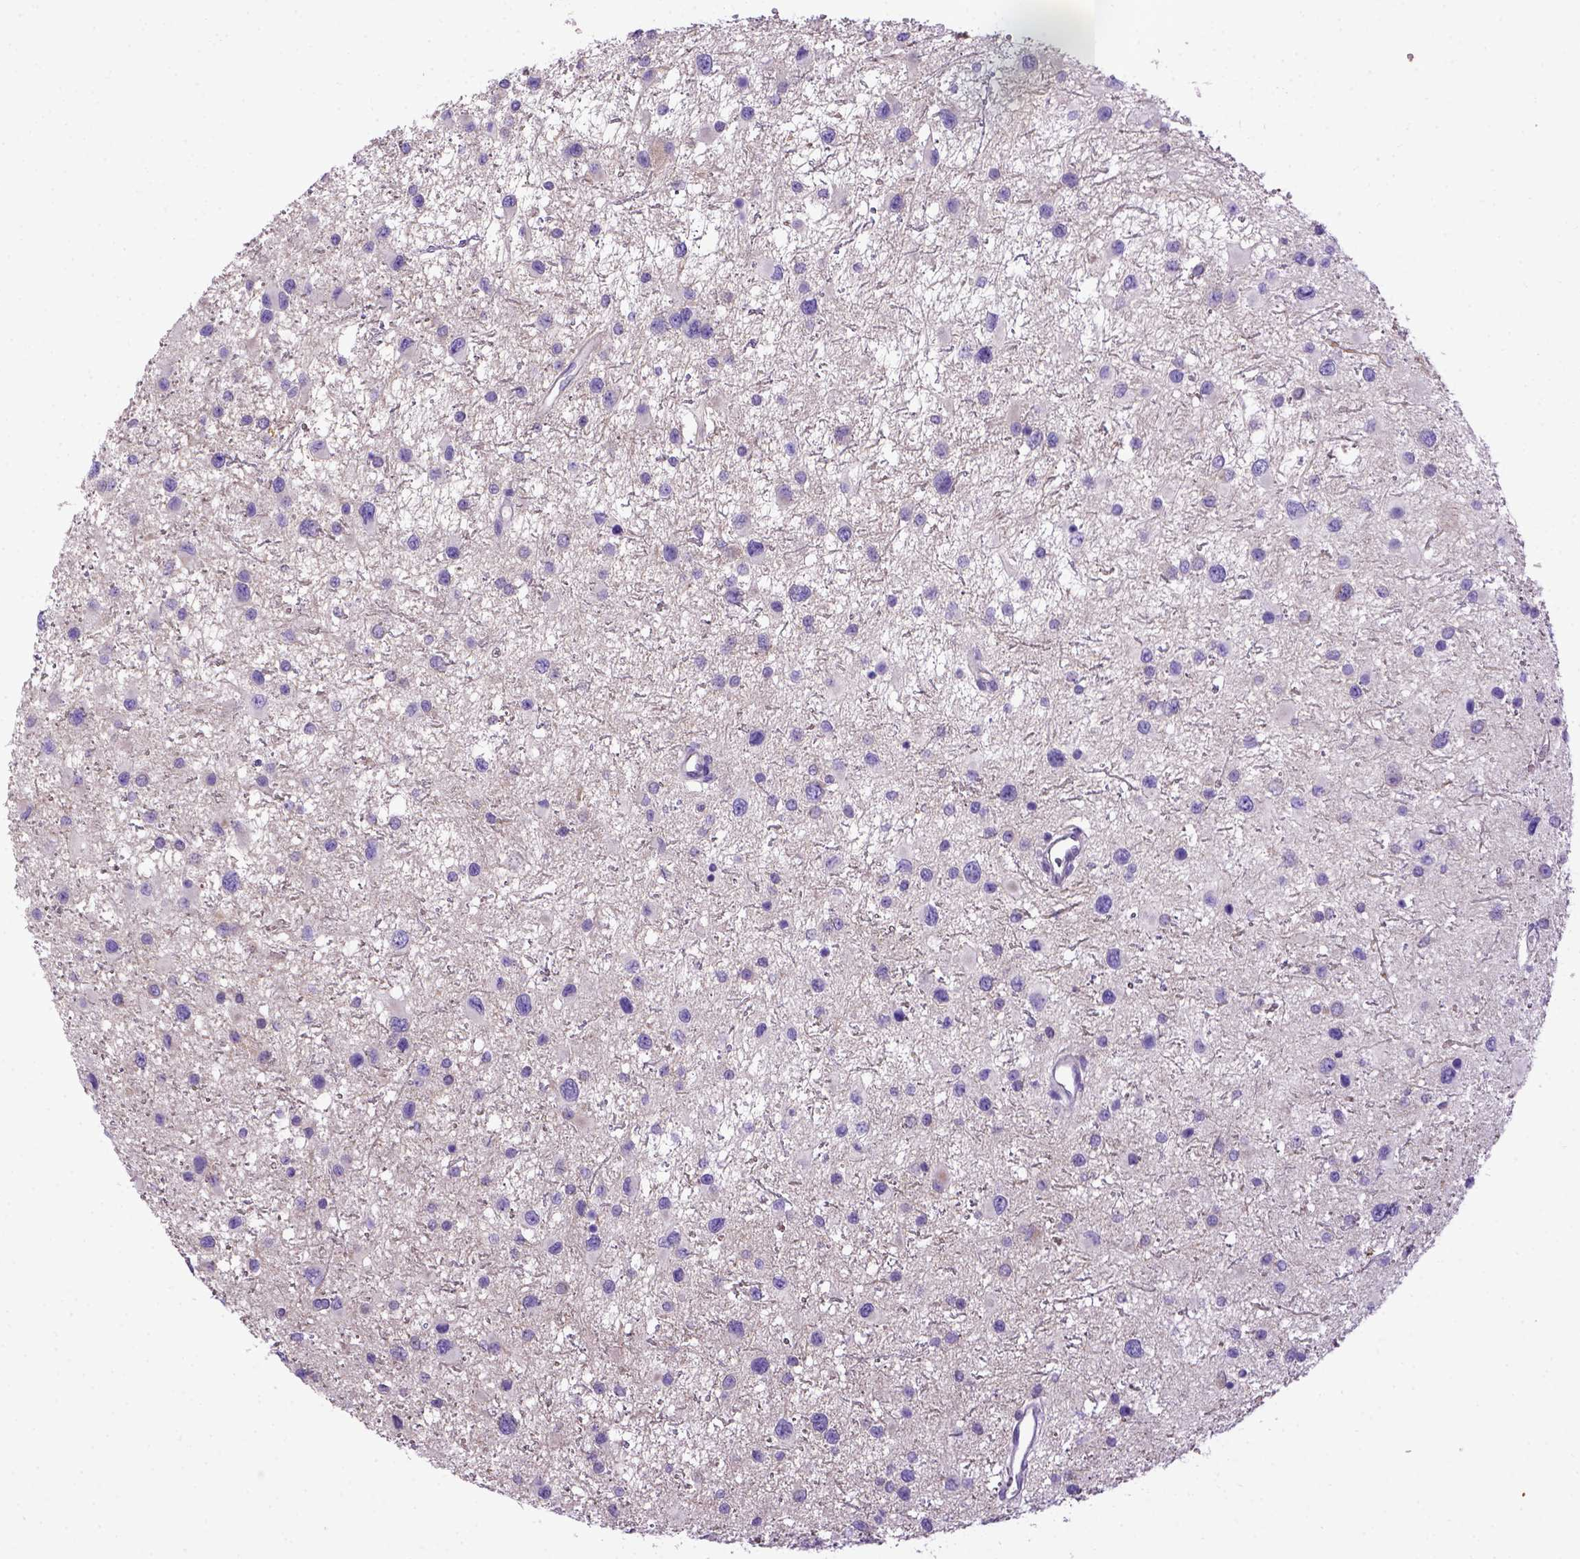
{"staining": {"intensity": "negative", "quantity": "none", "location": "none"}, "tissue": "glioma", "cell_type": "Tumor cells", "image_type": "cancer", "snomed": [{"axis": "morphology", "description": "Glioma, malignant, Low grade"}, {"axis": "topography", "description": "Brain"}], "caption": "Immunohistochemical staining of glioma demonstrates no significant positivity in tumor cells.", "gene": "ADAM12", "patient": {"sex": "female", "age": 32}}